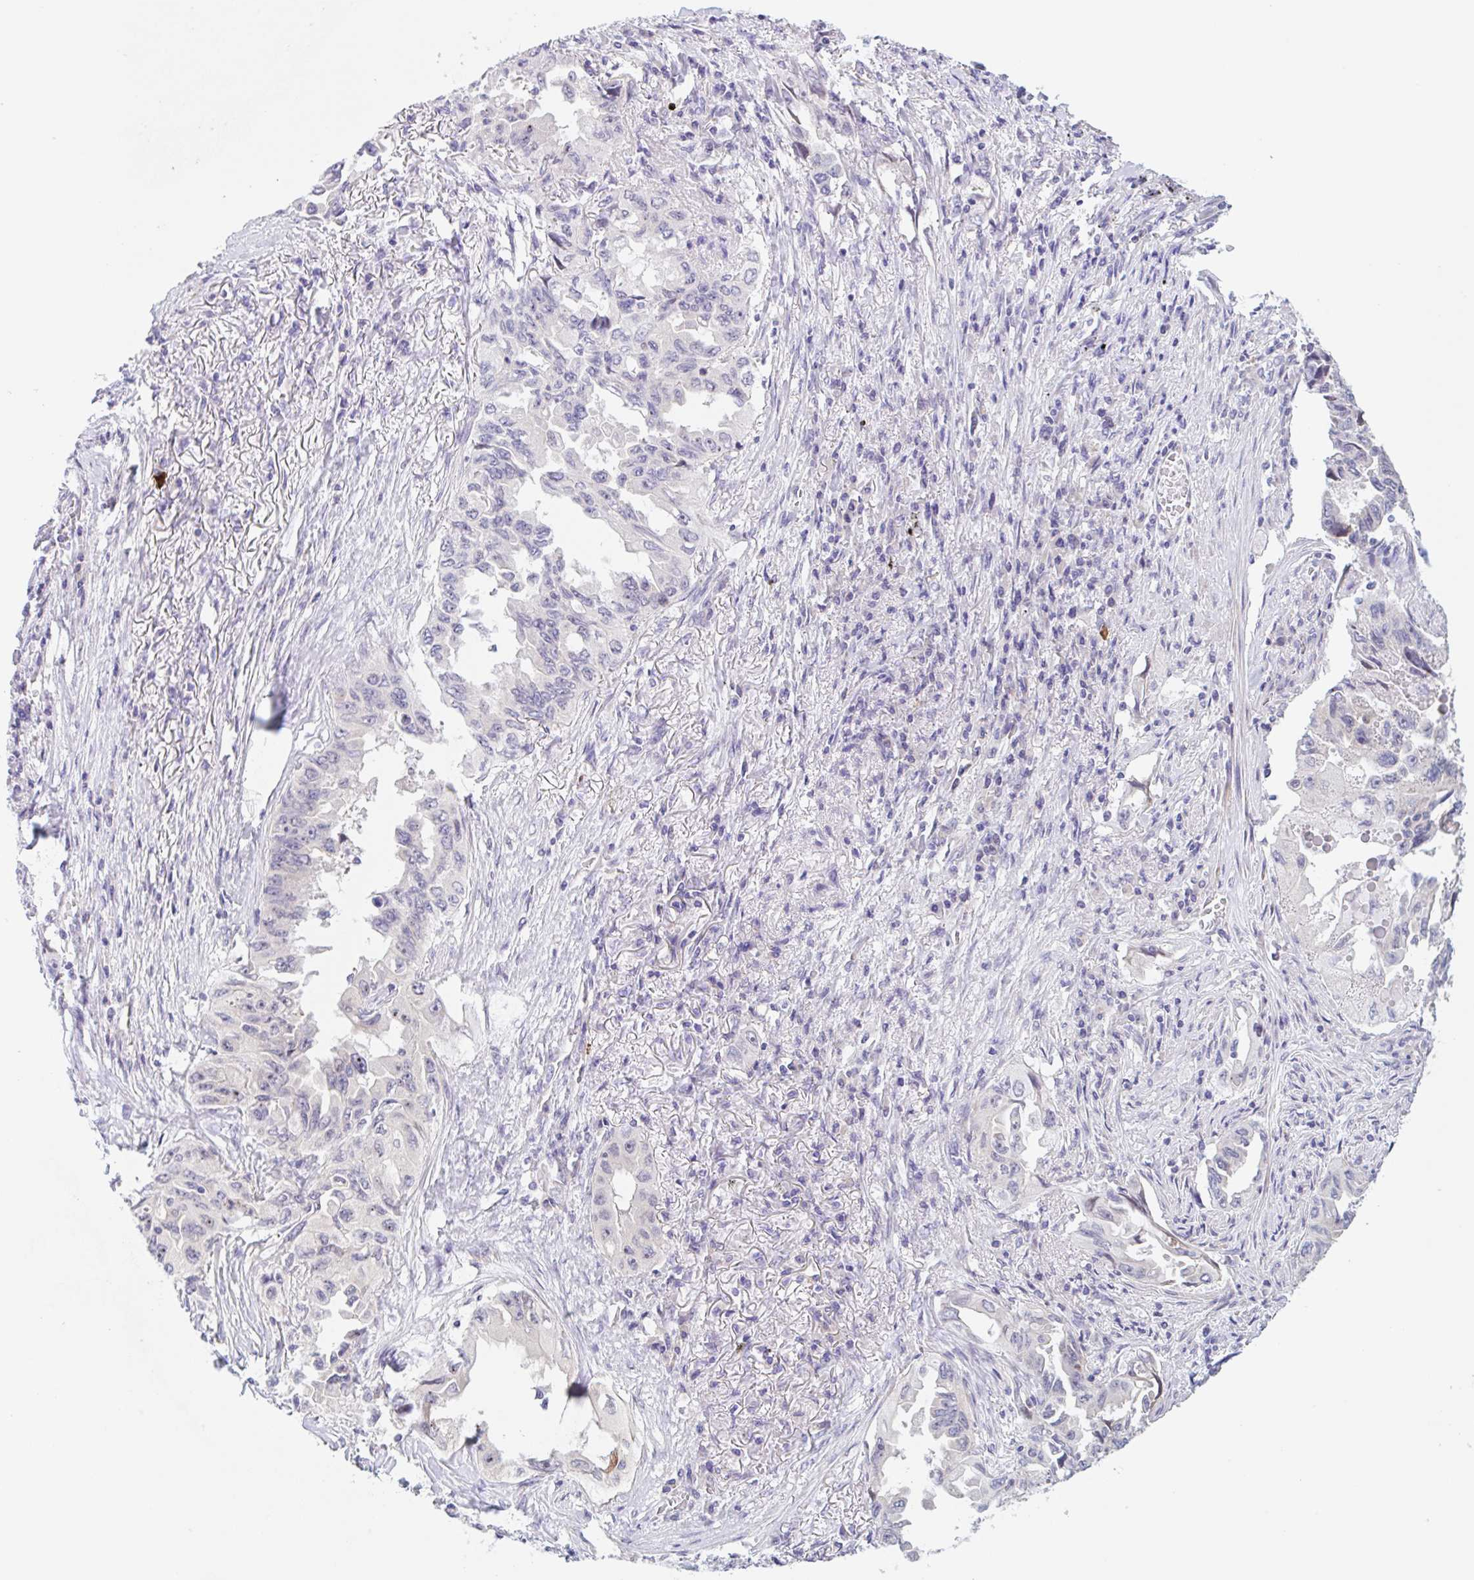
{"staining": {"intensity": "negative", "quantity": "none", "location": "none"}, "tissue": "lung cancer", "cell_type": "Tumor cells", "image_type": "cancer", "snomed": [{"axis": "morphology", "description": "Adenocarcinoma, NOS"}, {"axis": "topography", "description": "Lung"}], "caption": "The photomicrograph displays no staining of tumor cells in lung adenocarcinoma.", "gene": "TBPL2", "patient": {"sex": "female", "age": 51}}